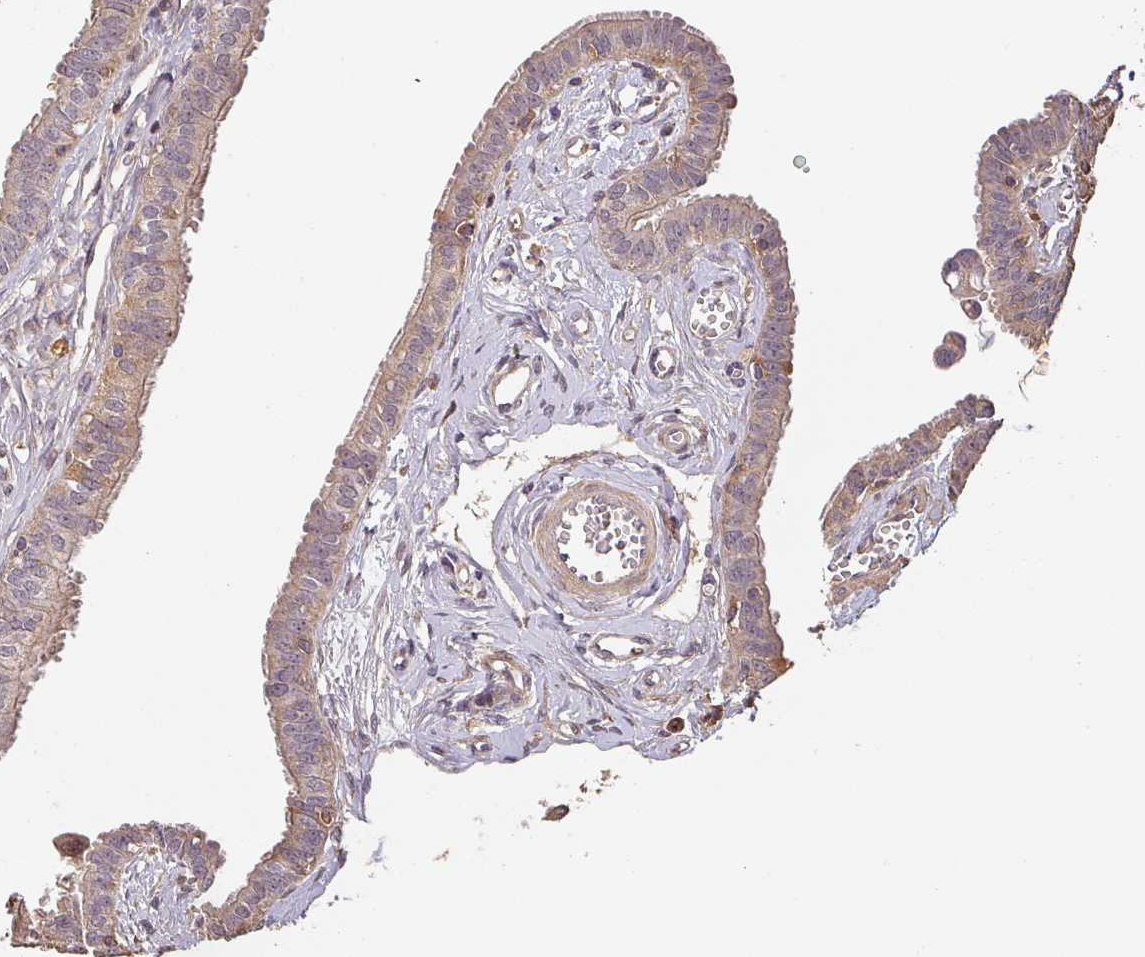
{"staining": {"intensity": "weak", "quantity": "25%-75%", "location": "cytoplasmic/membranous"}, "tissue": "fallopian tube", "cell_type": "Glandular cells", "image_type": "normal", "snomed": [{"axis": "morphology", "description": "Normal tissue, NOS"}, {"axis": "morphology", "description": "Carcinoma, NOS"}, {"axis": "topography", "description": "Fallopian tube"}, {"axis": "topography", "description": "Ovary"}], "caption": "A brown stain labels weak cytoplasmic/membranous staining of a protein in glandular cells of normal fallopian tube. (IHC, brightfield microscopy, high magnification).", "gene": "BPIFB3", "patient": {"sex": "female", "age": 59}}